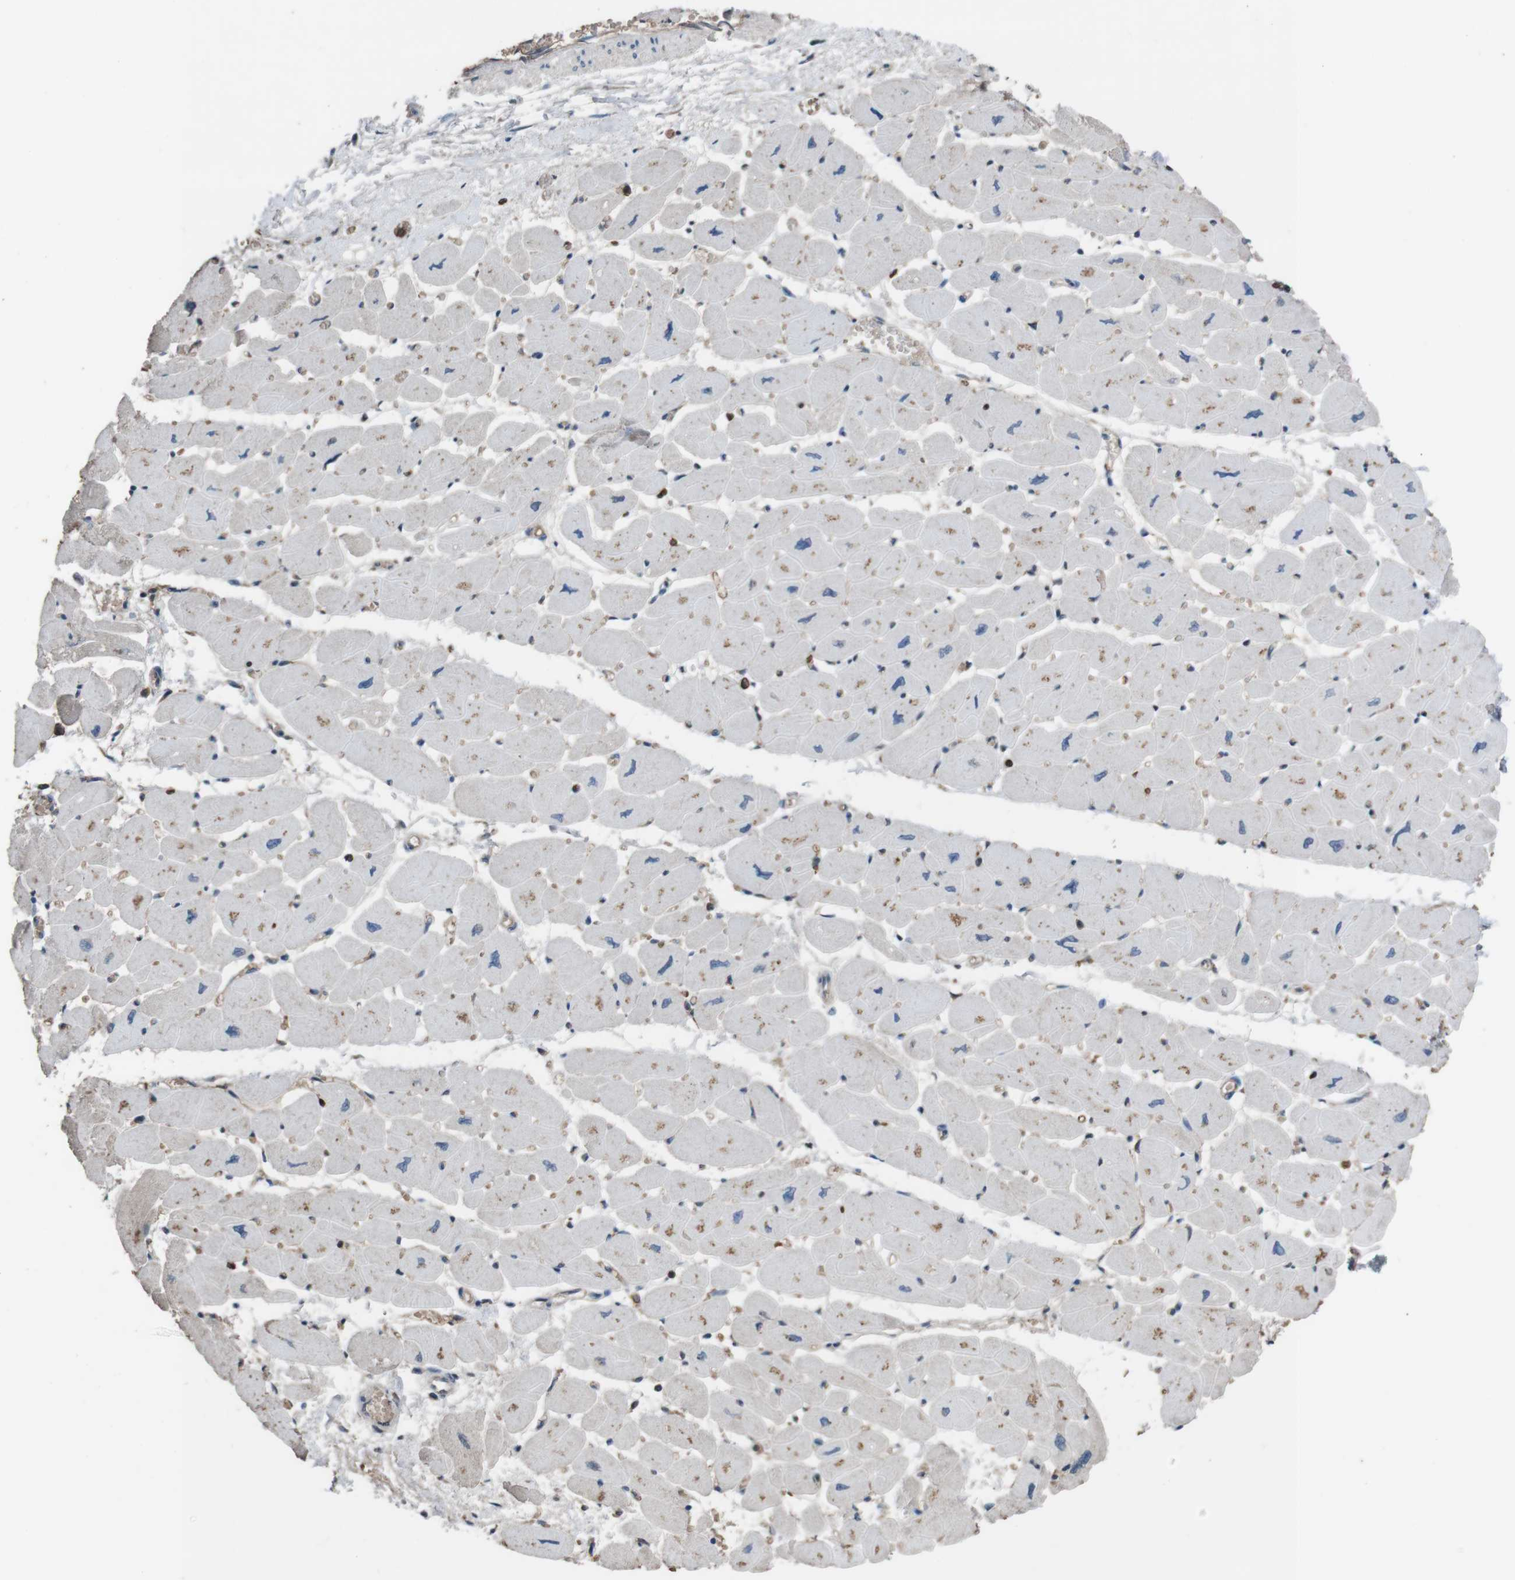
{"staining": {"intensity": "moderate", "quantity": "<25%", "location": "nuclear"}, "tissue": "heart muscle", "cell_type": "Cardiomyocytes", "image_type": "normal", "snomed": [{"axis": "morphology", "description": "Normal tissue, NOS"}, {"axis": "topography", "description": "Heart"}], "caption": "High-magnification brightfield microscopy of benign heart muscle stained with DAB (brown) and counterstained with hematoxylin (blue). cardiomyocytes exhibit moderate nuclear expression is seen in approximately<25% of cells. (IHC, brightfield microscopy, high magnification).", "gene": "SUB1", "patient": {"sex": "female", "age": 54}}